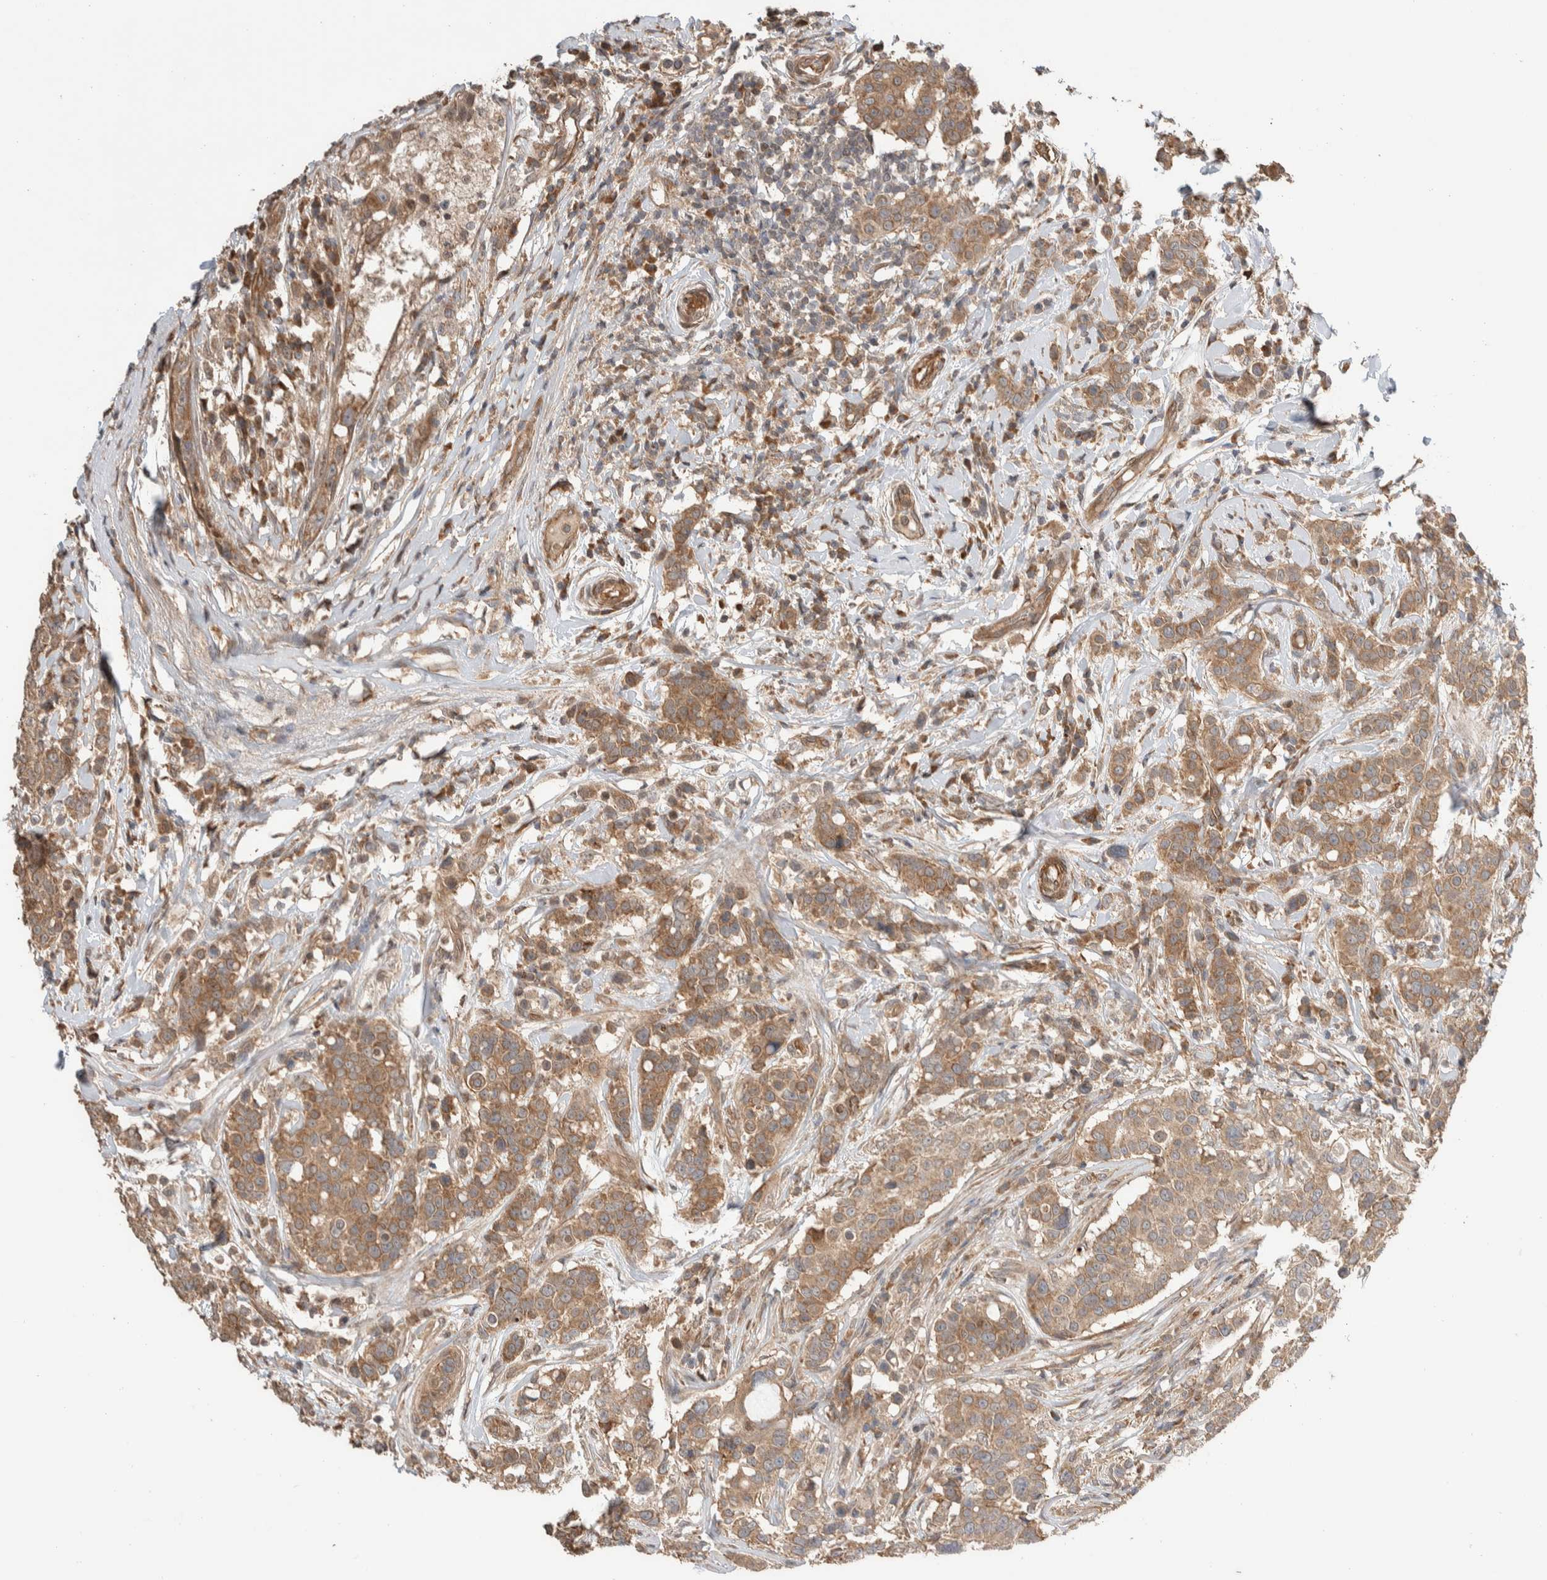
{"staining": {"intensity": "moderate", "quantity": ">75%", "location": "cytoplasmic/membranous"}, "tissue": "breast cancer", "cell_type": "Tumor cells", "image_type": "cancer", "snomed": [{"axis": "morphology", "description": "Duct carcinoma"}, {"axis": "topography", "description": "Breast"}], "caption": "Immunohistochemistry of human infiltrating ductal carcinoma (breast) displays medium levels of moderate cytoplasmic/membranous expression in approximately >75% of tumor cells.", "gene": "ERC1", "patient": {"sex": "female", "age": 27}}